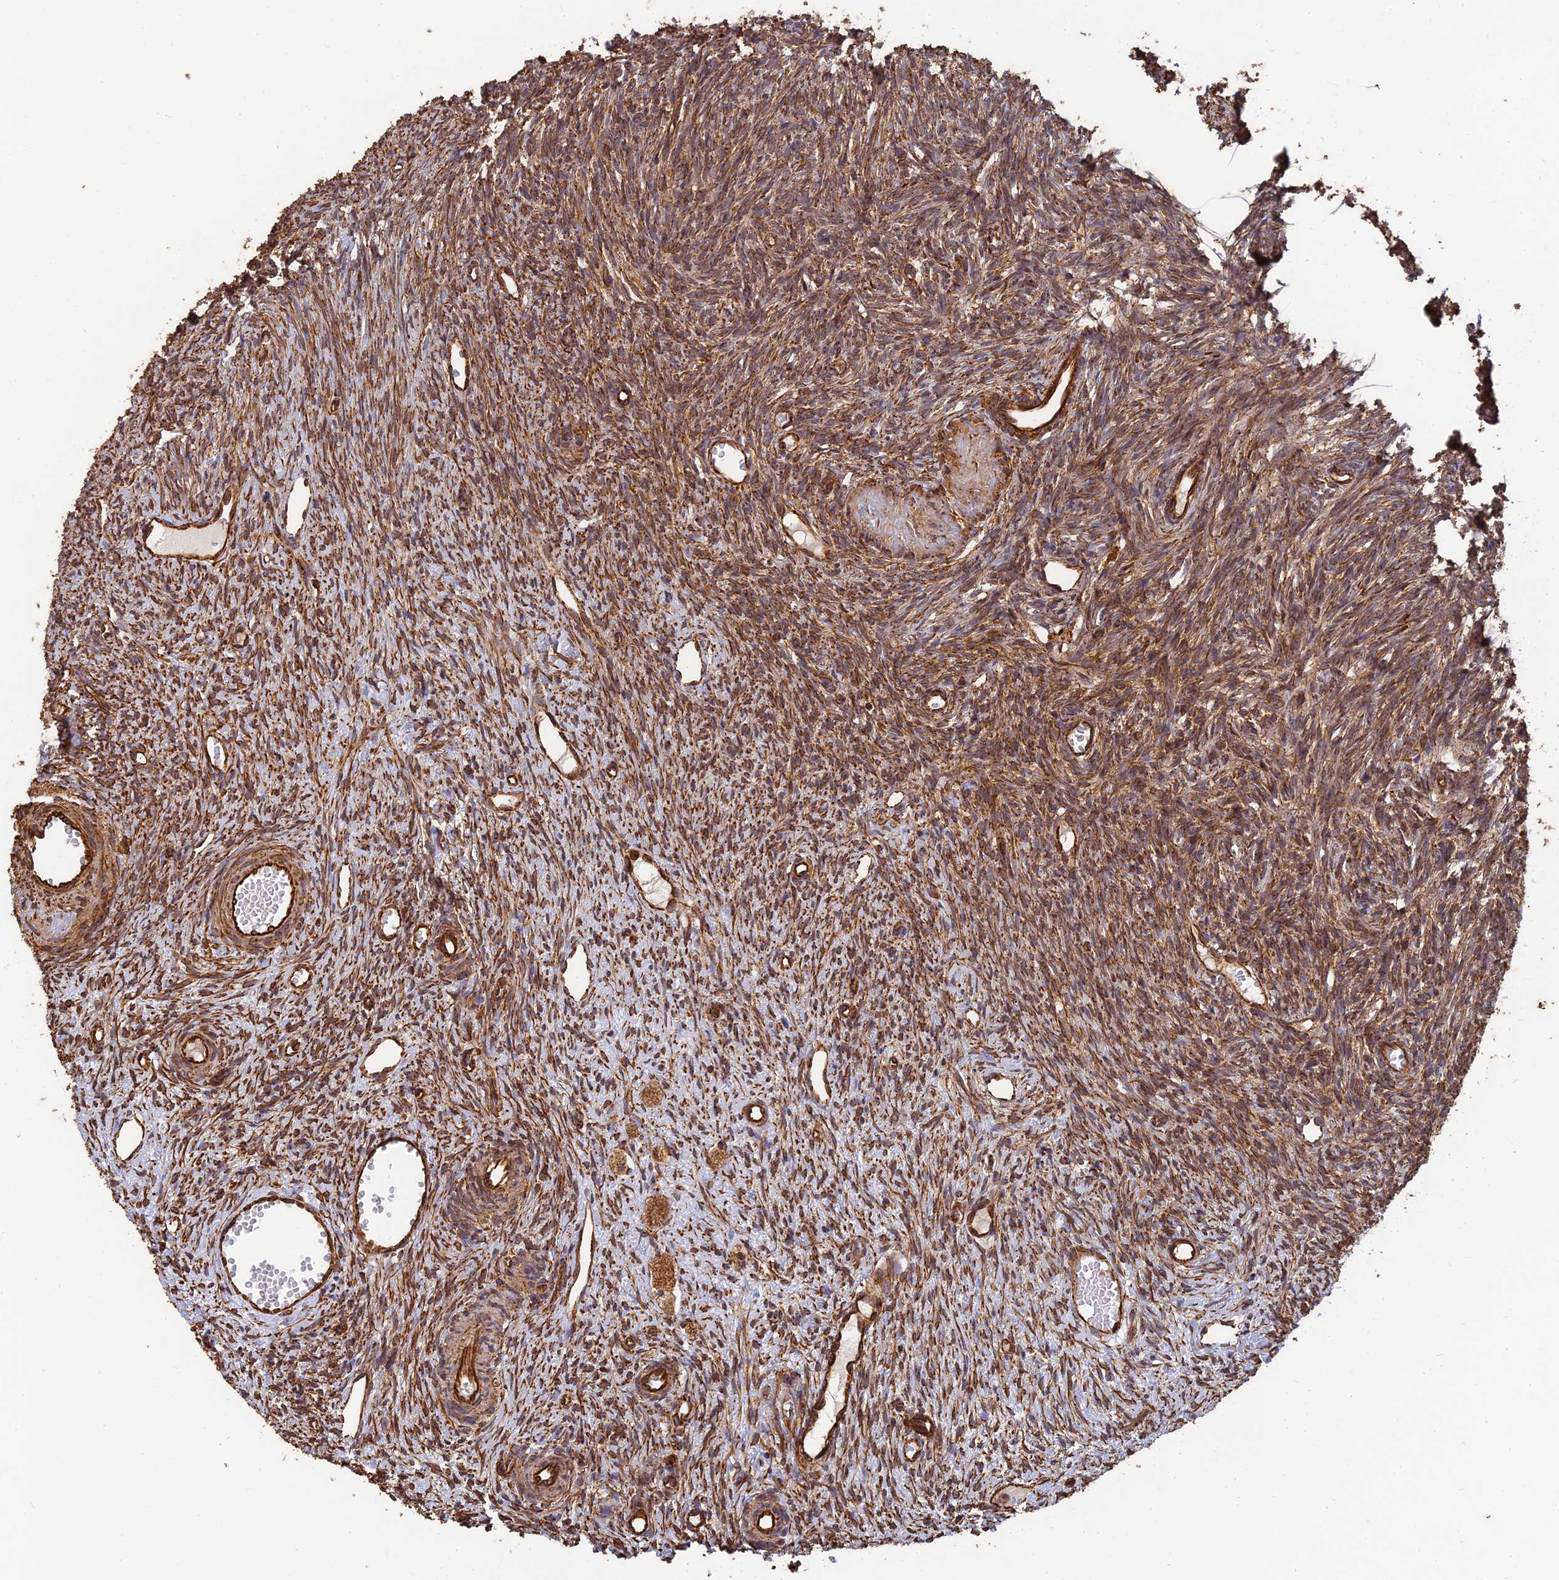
{"staining": {"intensity": "strong", "quantity": ">75%", "location": "cytoplasmic/membranous"}, "tissue": "ovary", "cell_type": "Ovarian stroma cells", "image_type": "normal", "snomed": [{"axis": "morphology", "description": "Normal tissue, NOS"}, {"axis": "topography", "description": "Ovary"}], "caption": "Immunohistochemistry (IHC) of normal ovary demonstrates high levels of strong cytoplasmic/membranous staining in about >75% of ovarian stroma cells.", "gene": "DSTYK", "patient": {"sex": "female", "age": 51}}